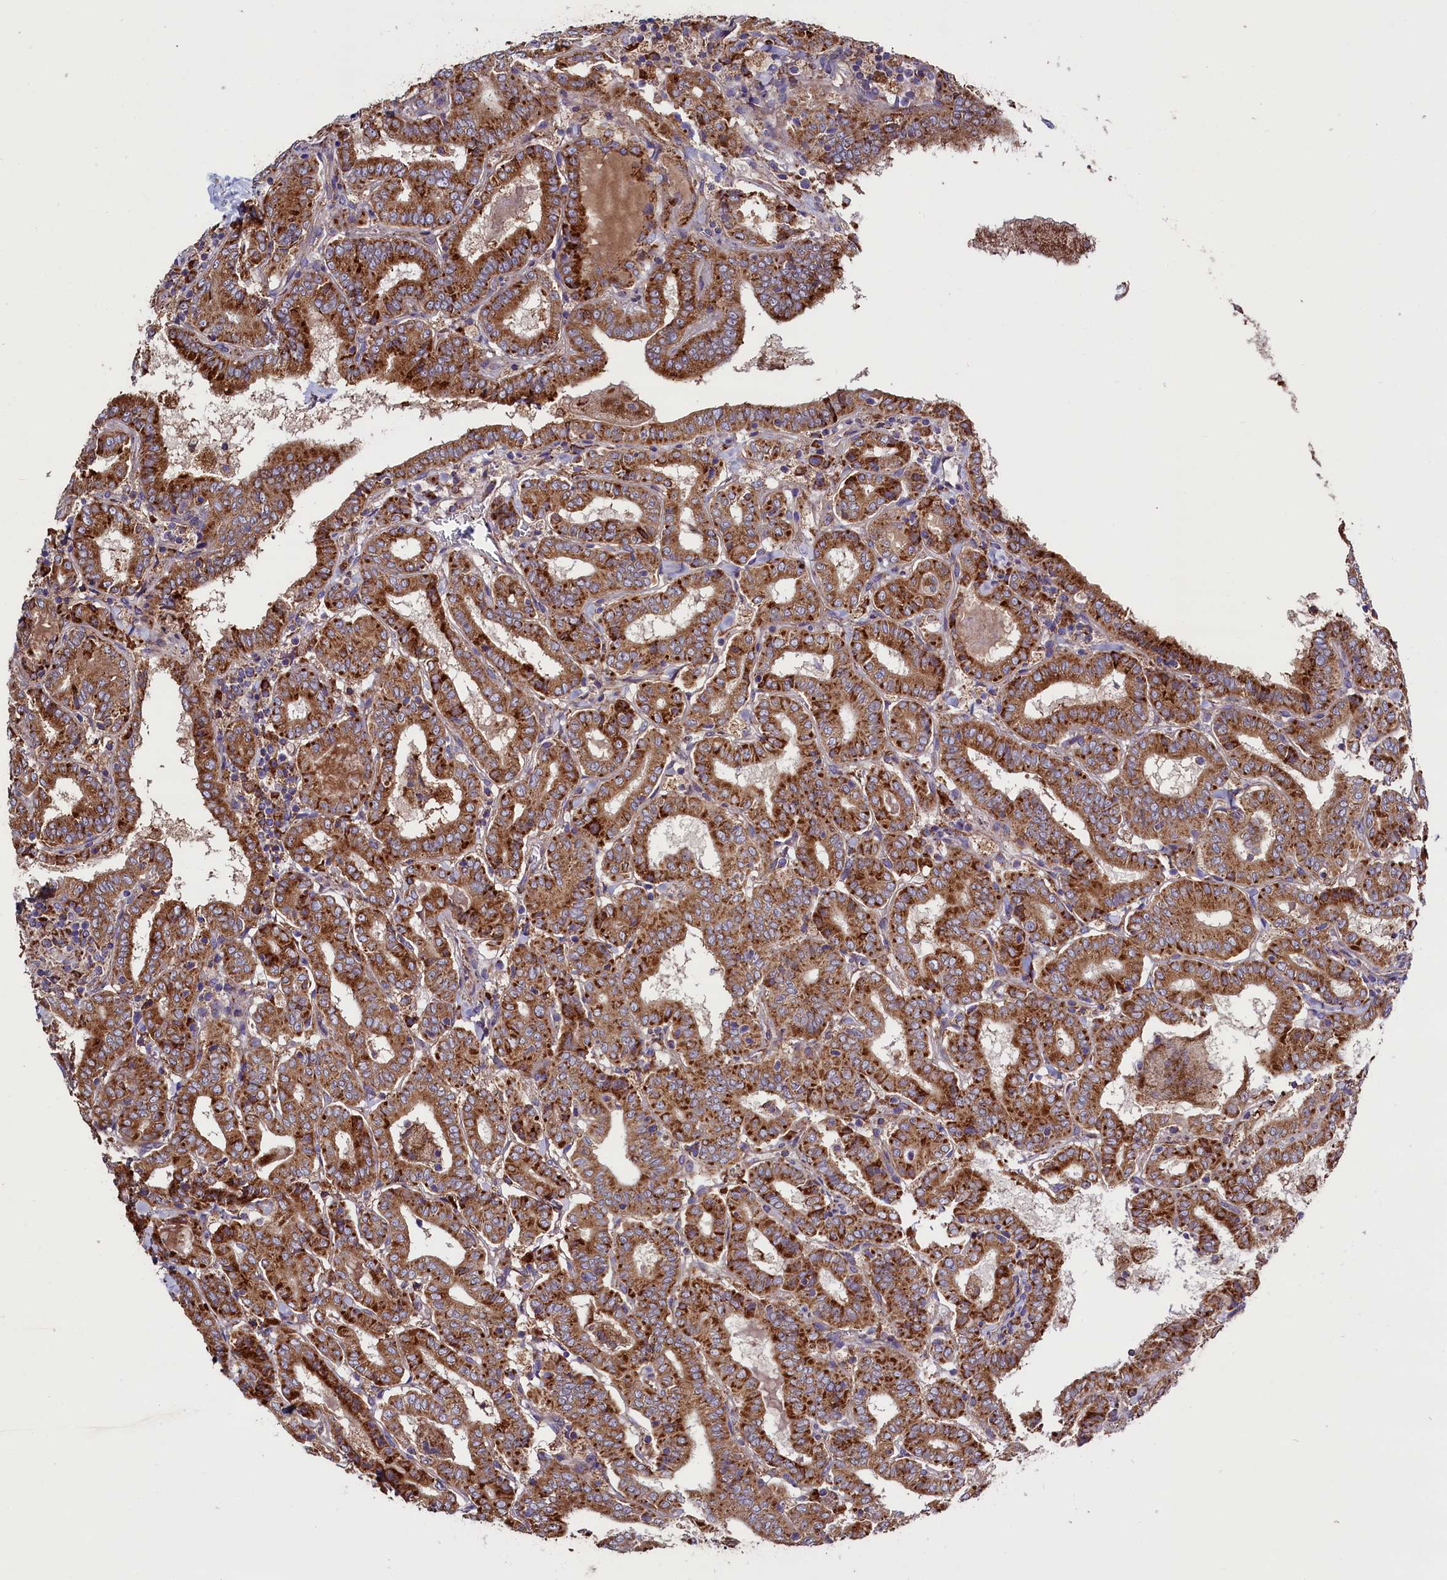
{"staining": {"intensity": "strong", "quantity": ">75%", "location": "cytoplasmic/membranous"}, "tissue": "thyroid cancer", "cell_type": "Tumor cells", "image_type": "cancer", "snomed": [{"axis": "morphology", "description": "Papillary adenocarcinoma, NOS"}, {"axis": "topography", "description": "Thyroid gland"}], "caption": "IHC of human thyroid cancer exhibits high levels of strong cytoplasmic/membranous staining in about >75% of tumor cells. The protein is shown in brown color, while the nuclei are stained blue.", "gene": "ZSWIM1", "patient": {"sex": "female", "age": 72}}